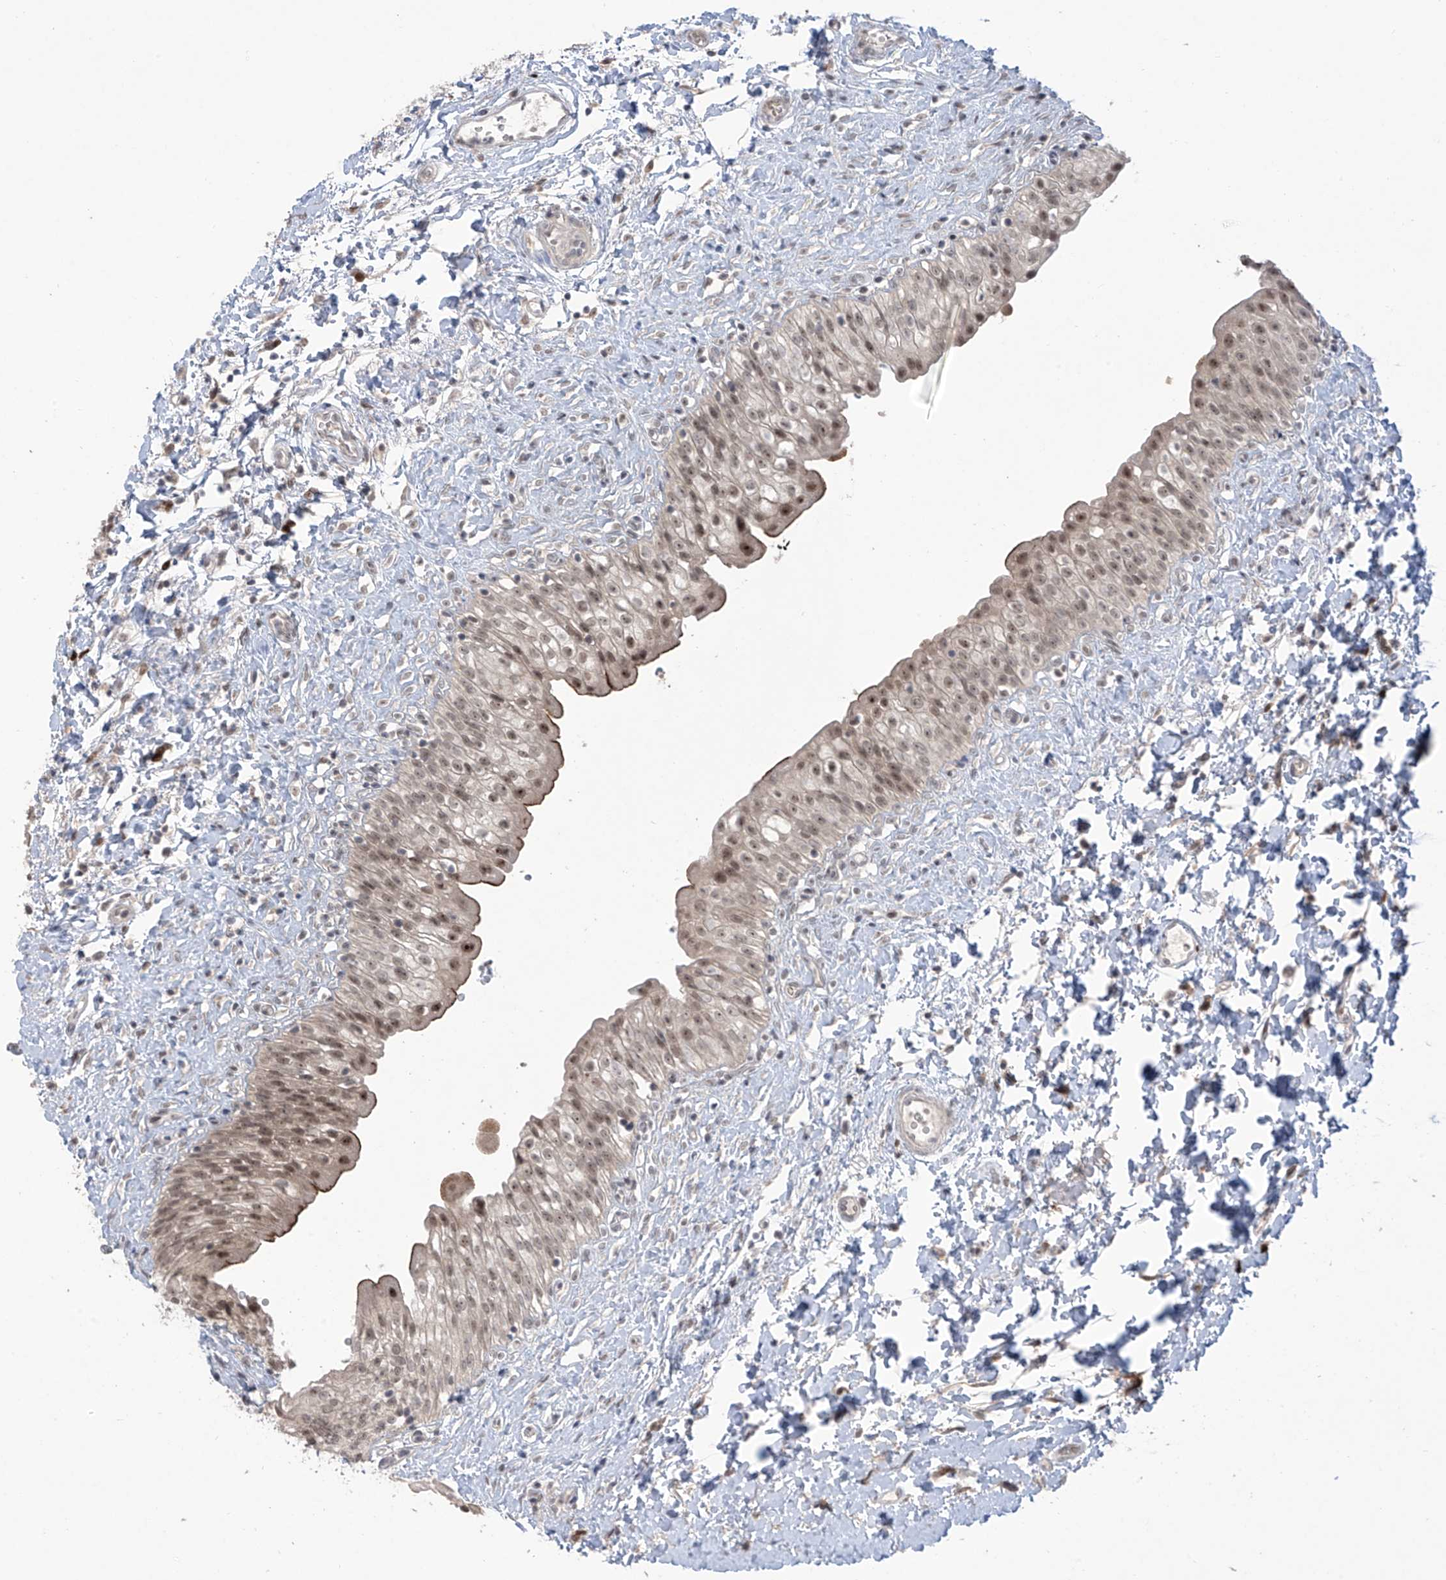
{"staining": {"intensity": "moderate", "quantity": ">75%", "location": "cytoplasmic/membranous,nuclear"}, "tissue": "urinary bladder", "cell_type": "Urothelial cells", "image_type": "normal", "snomed": [{"axis": "morphology", "description": "Normal tissue, NOS"}, {"axis": "topography", "description": "Urinary bladder"}], "caption": "A medium amount of moderate cytoplasmic/membranous,nuclear staining is present in about >75% of urothelial cells in benign urinary bladder. The staining was performed using DAB (3,3'-diaminobenzidine) to visualize the protein expression in brown, while the nuclei were stained in blue with hematoxylin (Magnification: 20x).", "gene": "OGT", "patient": {"sex": "male", "age": 51}}